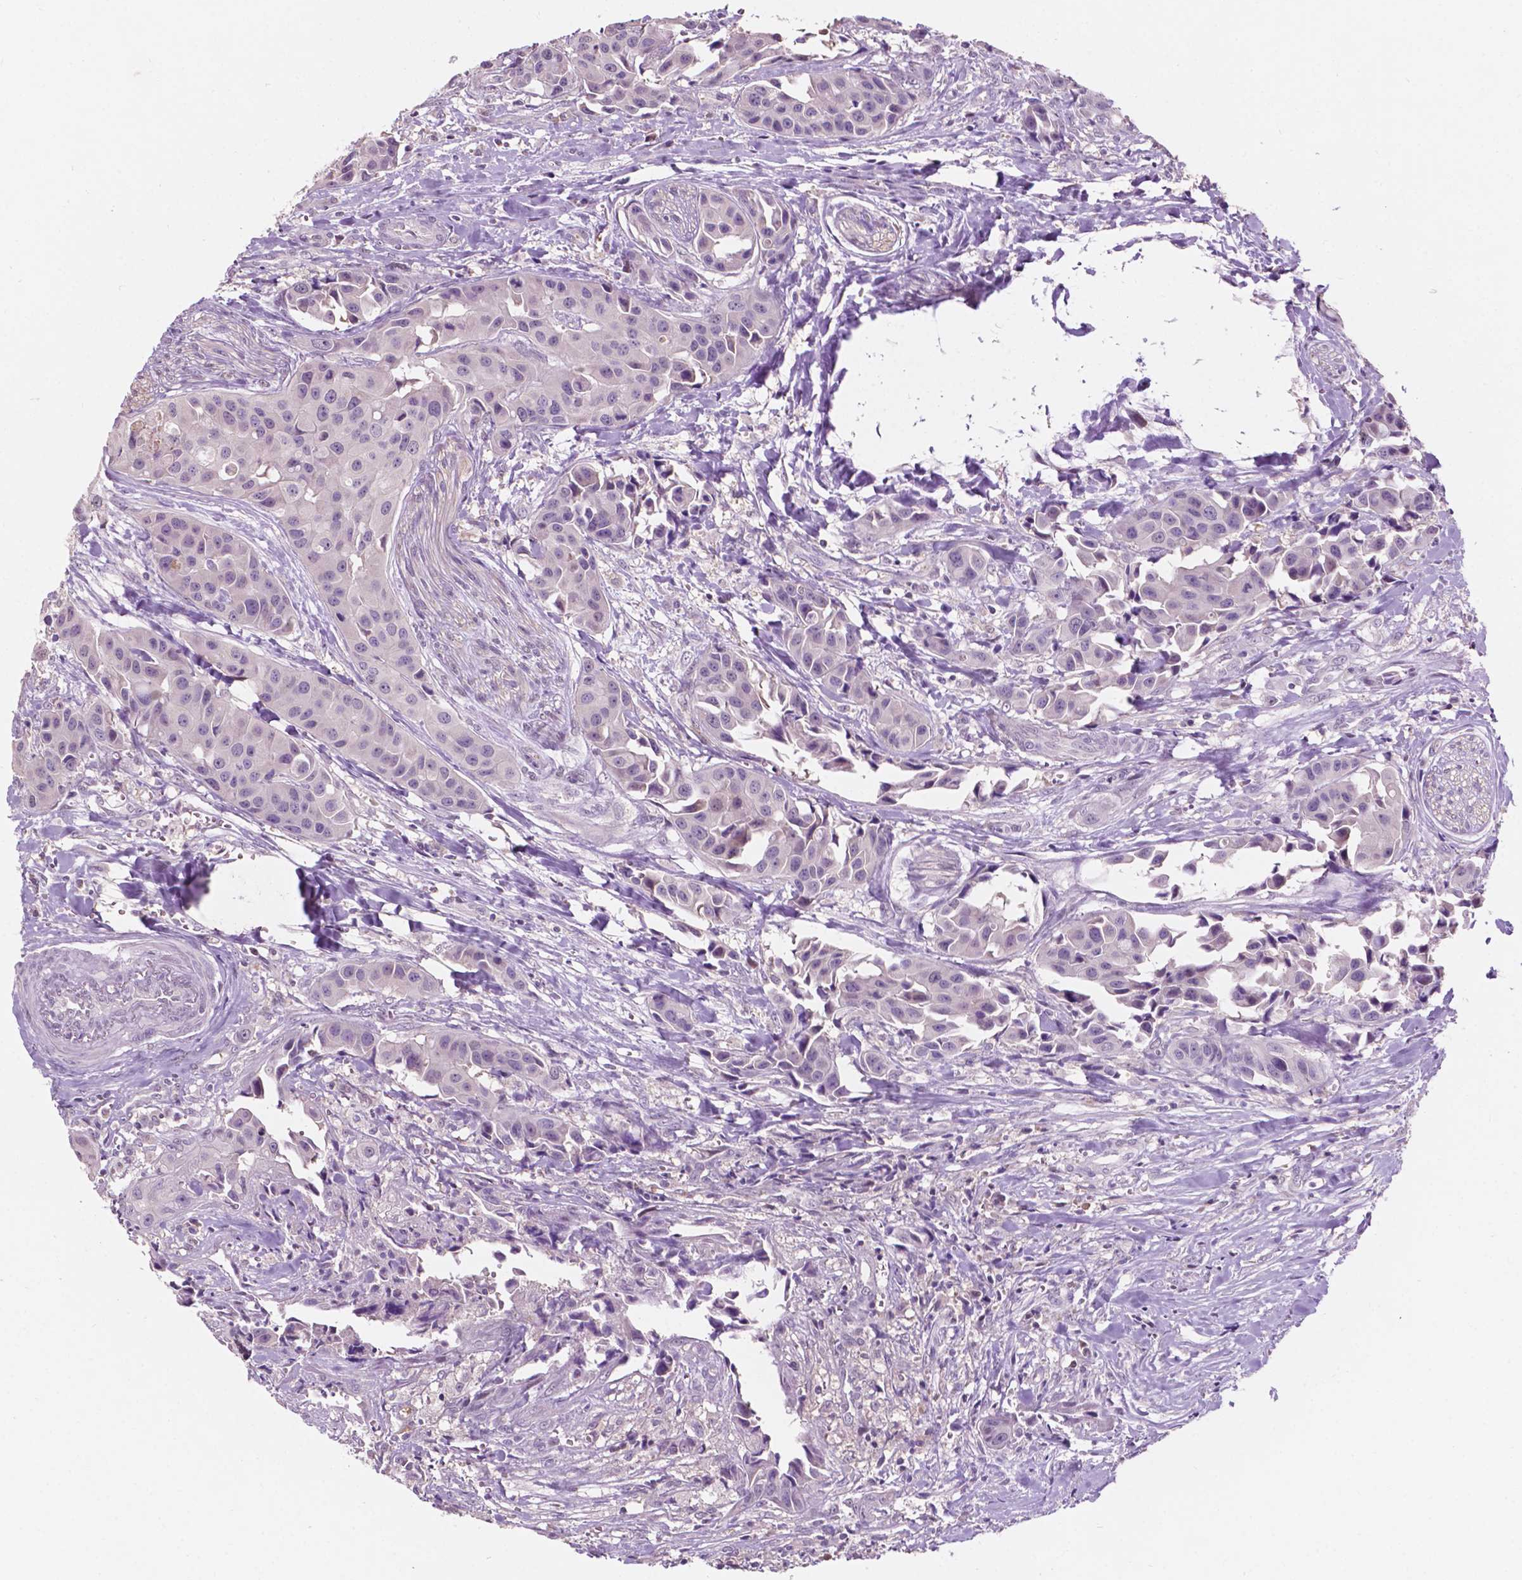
{"staining": {"intensity": "negative", "quantity": "none", "location": "none"}, "tissue": "head and neck cancer", "cell_type": "Tumor cells", "image_type": "cancer", "snomed": [{"axis": "morphology", "description": "Adenocarcinoma, NOS"}, {"axis": "topography", "description": "Head-Neck"}], "caption": "DAB (3,3'-diaminobenzidine) immunohistochemical staining of human adenocarcinoma (head and neck) shows no significant positivity in tumor cells.", "gene": "TM6SF2", "patient": {"sex": "male", "age": 76}}